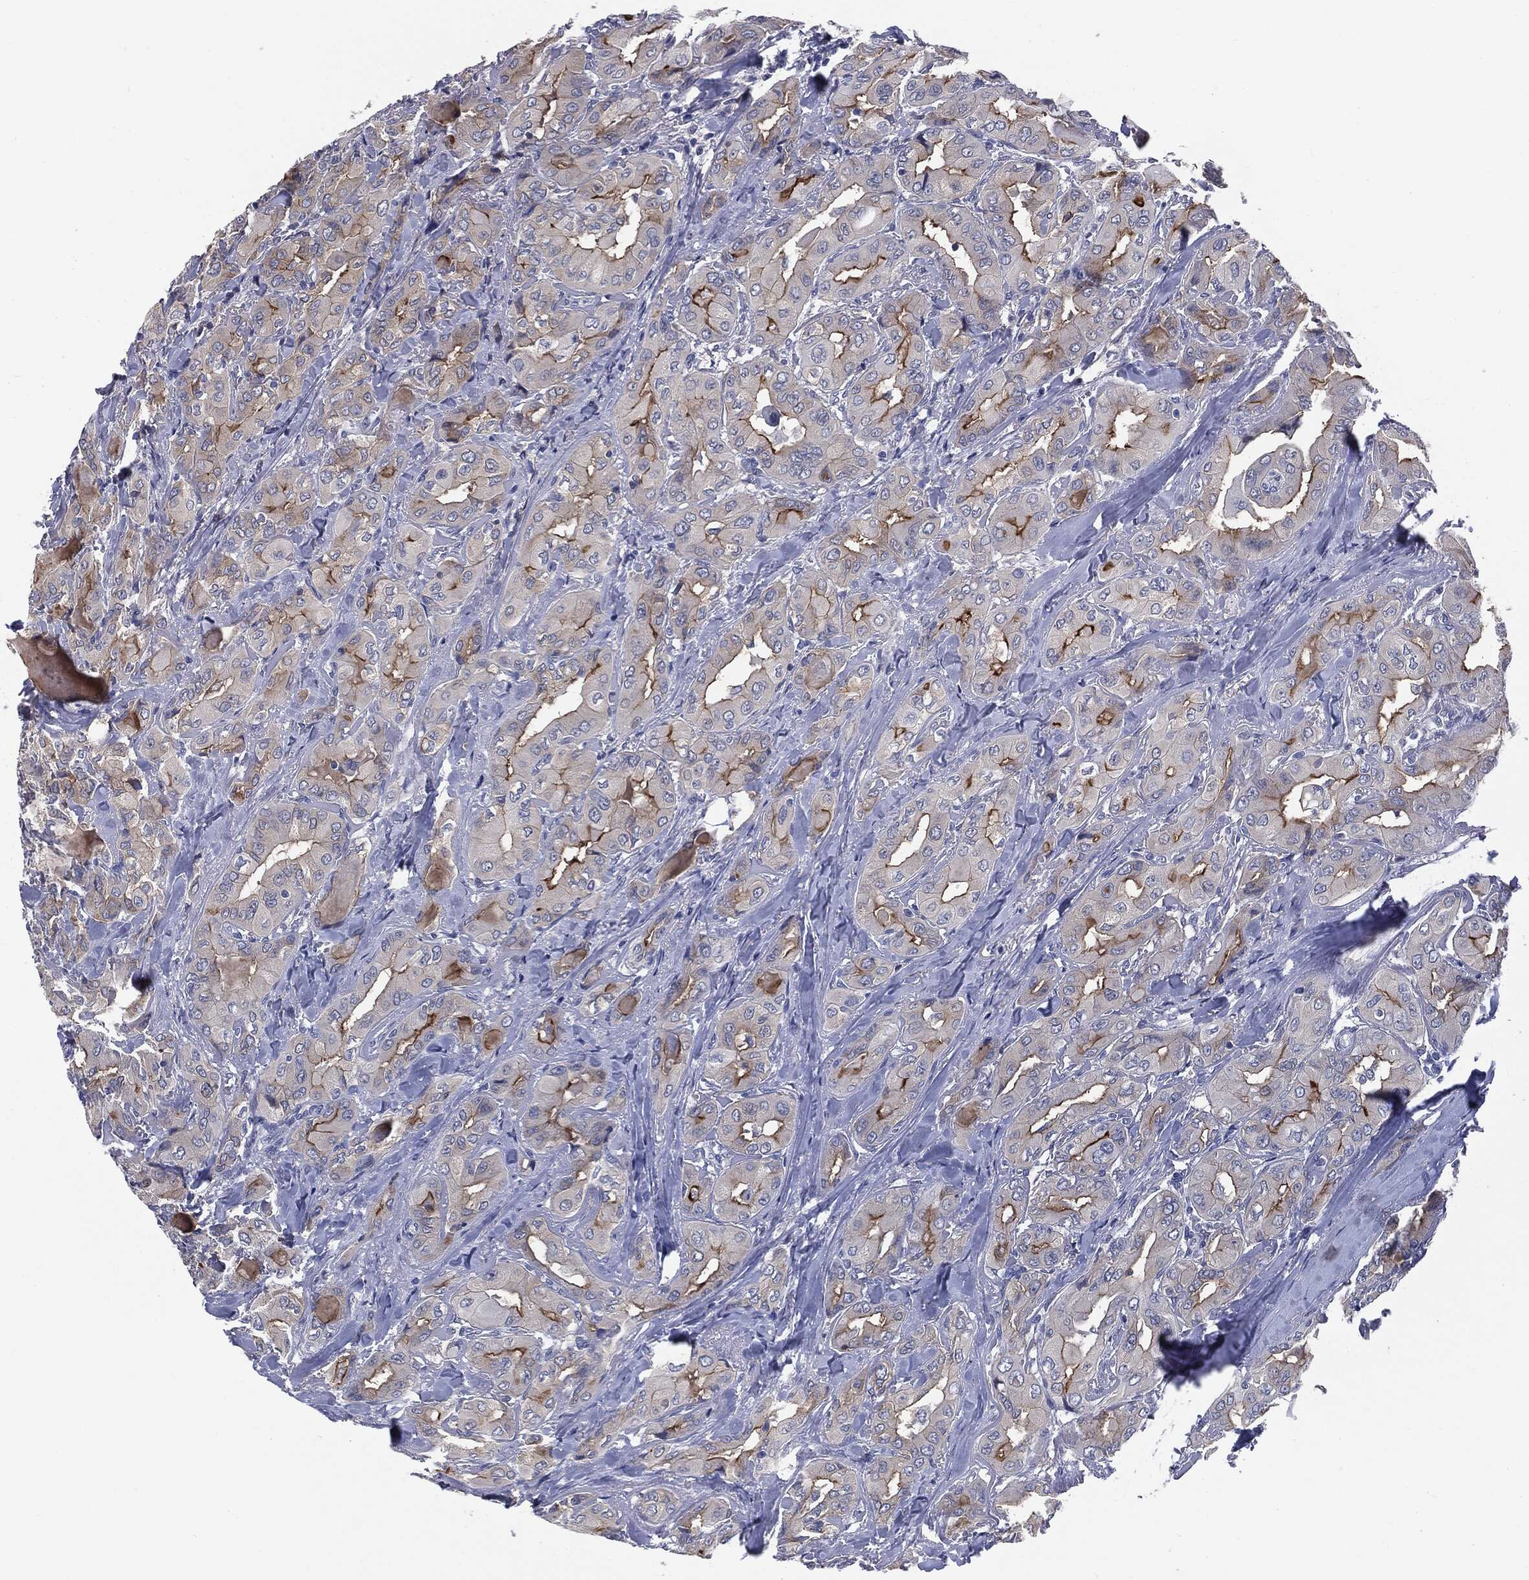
{"staining": {"intensity": "strong", "quantity": "<25%", "location": "cytoplasmic/membranous"}, "tissue": "thyroid cancer", "cell_type": "Tumor cells", "image_type": "cancer", "snomed": [{"axis": "morphology", "description": "Normal tissue, NOS"}, {"axis": "morphology", "description": "Papillary adenocarcinoma, NOS"}, {"axis": "topography", "description": "Thyroid gland"}], "caption": "Immunohistochemical staining of thyroid papillary adenocarcinoma reveals medium levels of strong cytoplasmic/membranous protein expression in approximately <25% of tumor cells. Nuclei are stained in blue.", "gene": "KRT5", "patient": {"sex": "female", "age": 66}}